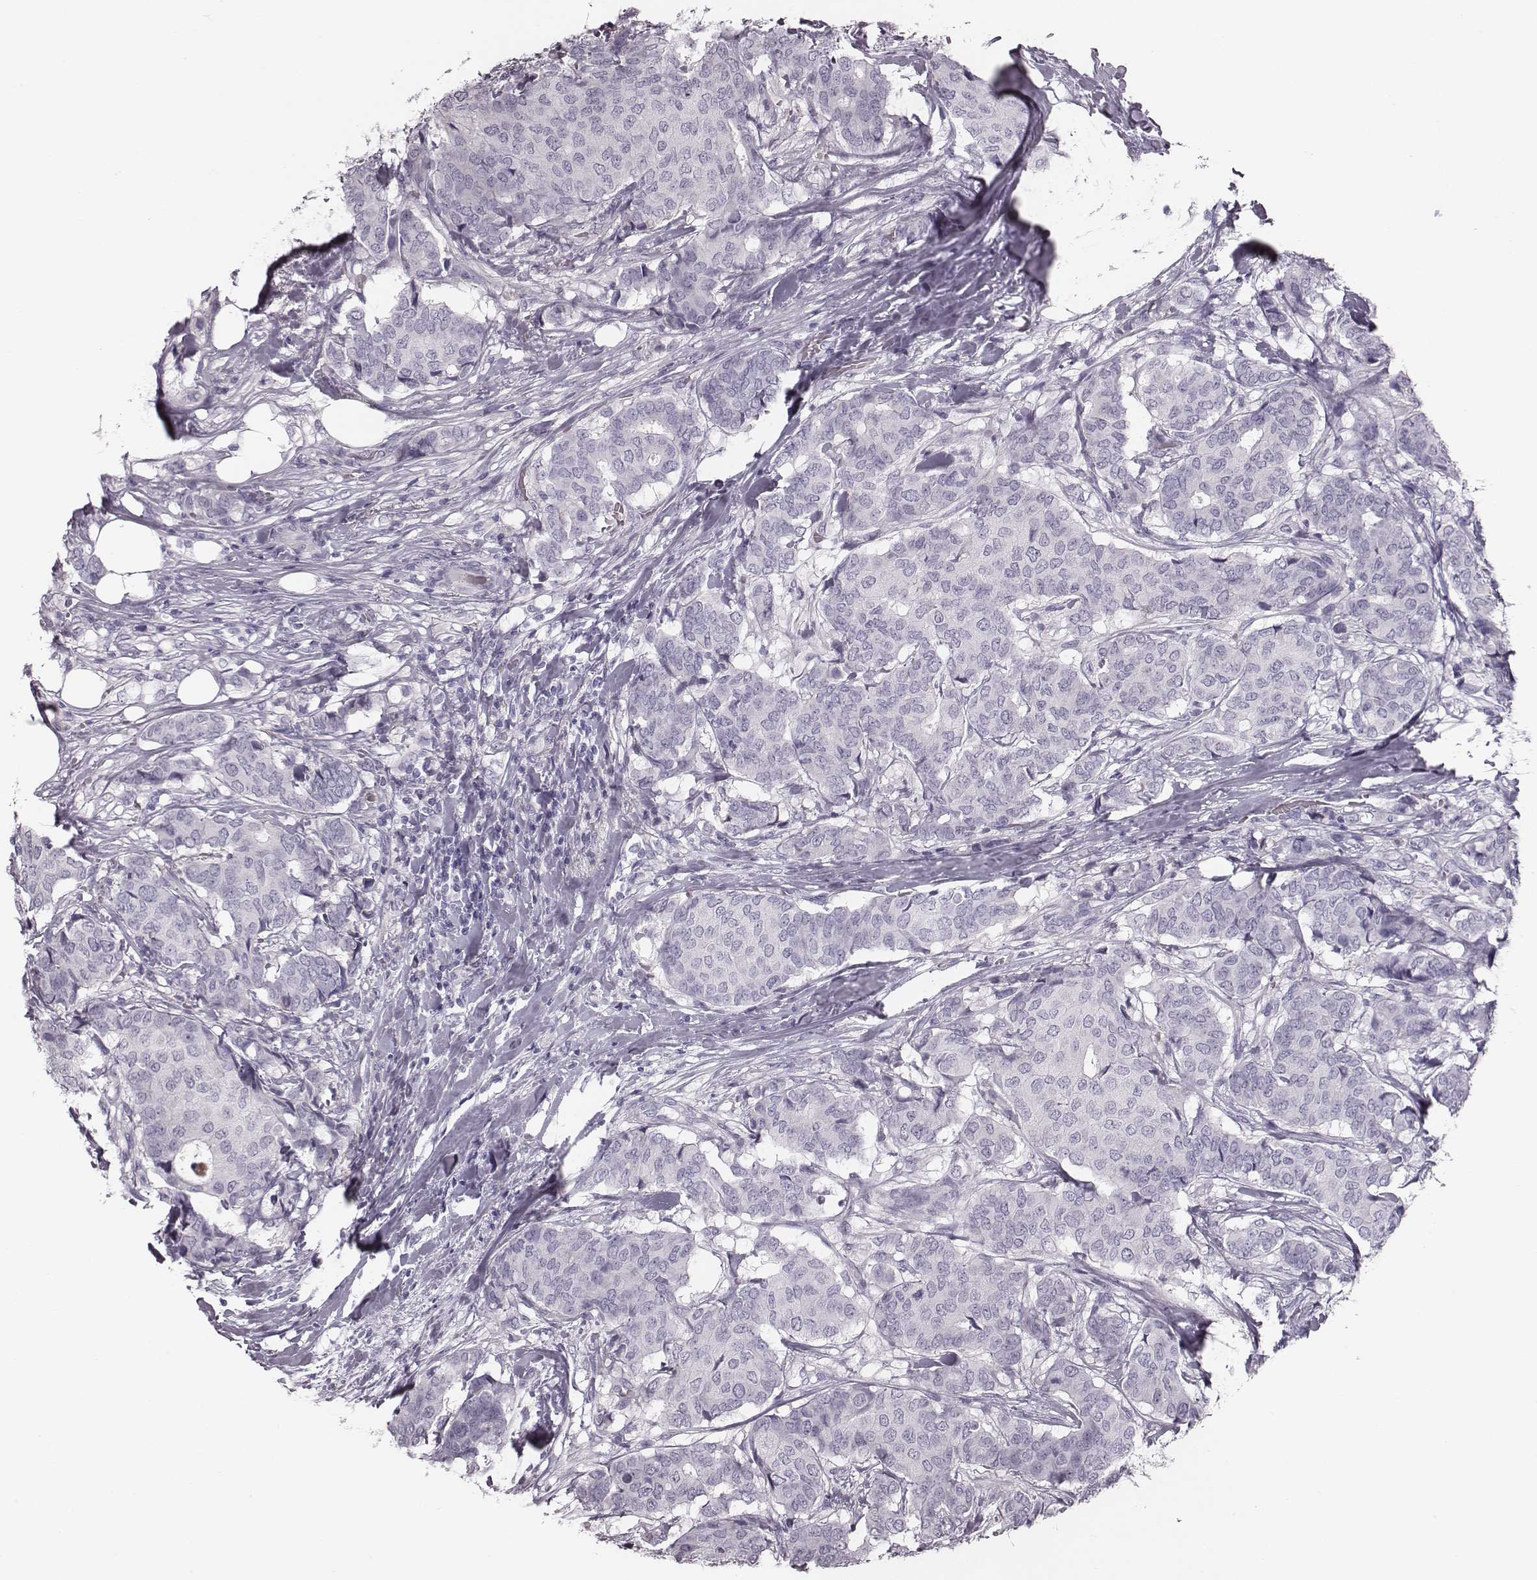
{"staining": {"intensity": "negative", "quantity": "none", "location": "none"}, "tissue": "breast cancer", "cell_type": "Tumor cells", "image_type": "cancer", "snomed": [{"axis": "morphology", "description": "Duct carcinoma"}, {"axis": "topography", "description": "Breast"}], "caption": "There is no significant positivity in tumor cells of infiltrating ductal carcinoma (breast). Brightfield microscopy of IHC stained with DAB (brown) and hematoxylin (blue), captured at high magnification.", "gene": "CRISP1", "patient": {"sex": "female", "age": 75}}